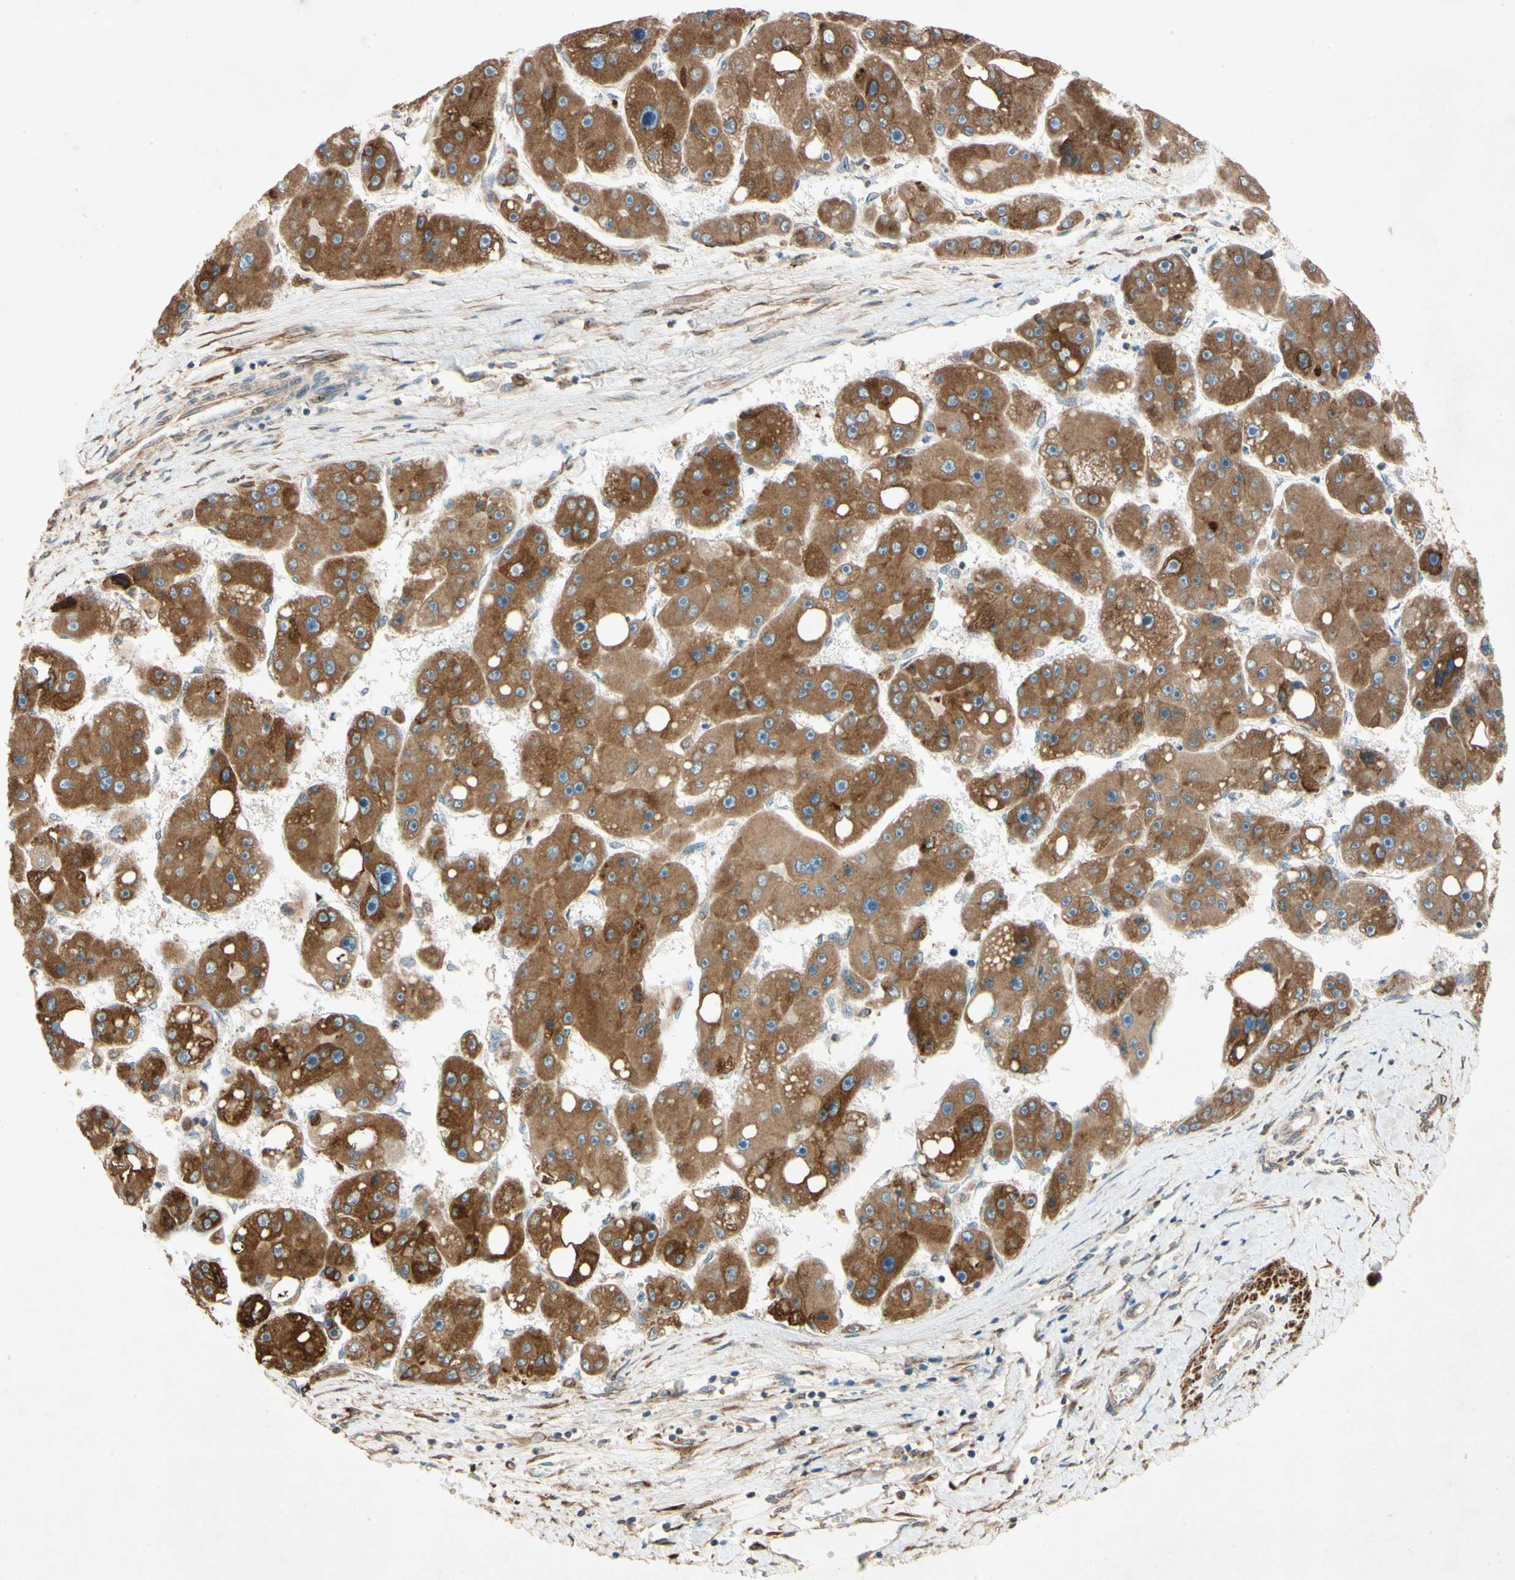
{"staining": {"intensity": "moderate", "quantity": ">75%", "location": "cytoplasmic/membranous"}, "tissue": "liver cancer", "cell_type": "Tumor cells", "image_type": "cancer", "snomed": [{"axis": "morphology", "description": "Carcinoma, Hepatocellular, NOS"}, {"axis": "topography", "description": "Liver"}], "caption": "A medium amount of moderate cytoplasmic/membranous staining is seen in approximately >75% of tumor cells in hepatocellular carcinoma (liver) tissue.", "gene": "PTPRU", "patient": {"sex": "female", "age": 61}}